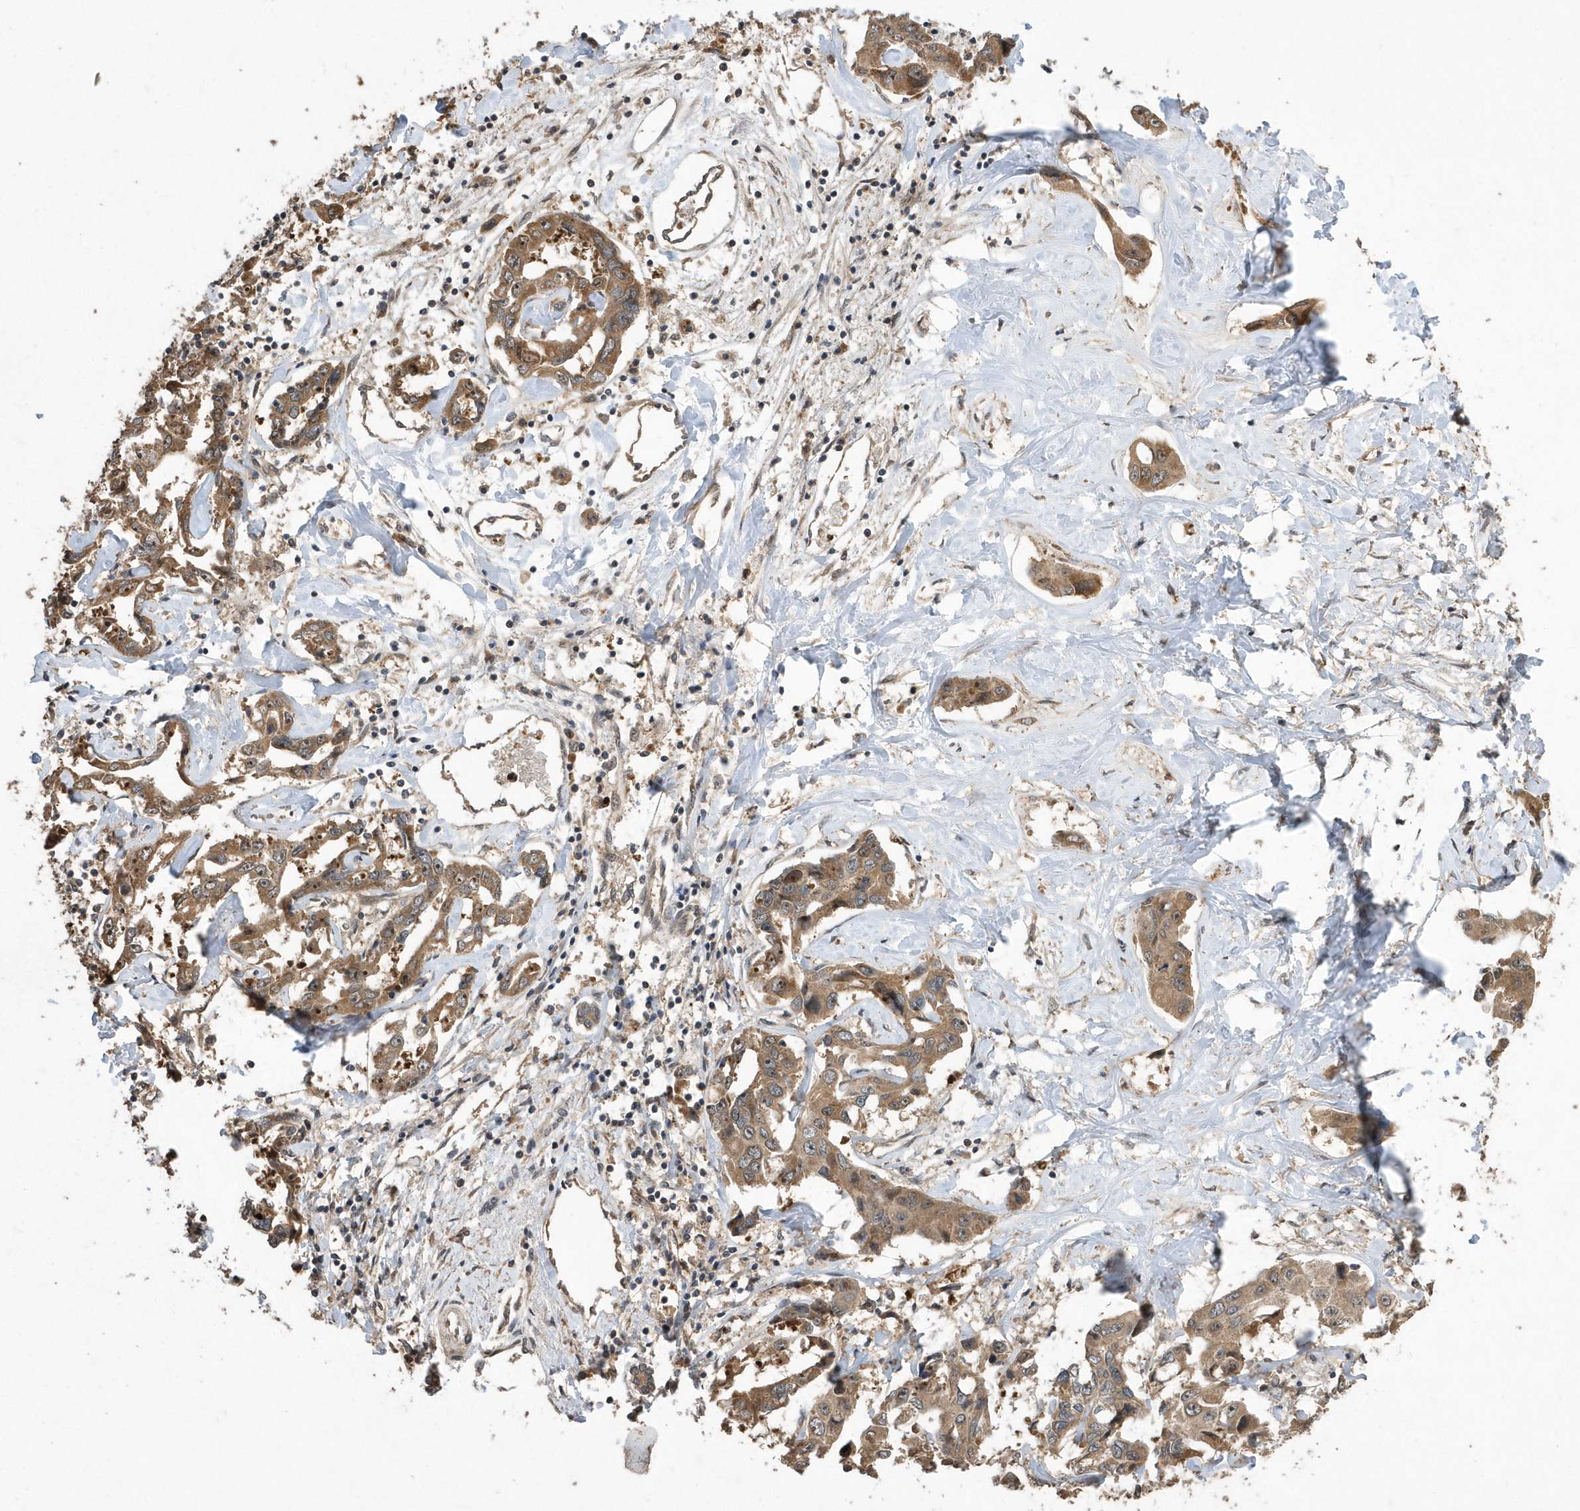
{"staining": {"intensity": "moderate", "quantity": ">75%", "location": "cytoplasmic/membranous"}, "tissue": "liver cancer", "cell_type": "Tumor cells", "image_type": "cancer", "snomed": [{"axis": "morphology", "description": "Cholangiocarcinoma"}, {"axis": "topography", "description": "Liver"}], "caption": "IHC (DAB) staining of human liver cancer shows moderate cytoplasmic/membranous protein expression in about >75% of tumor cells. (brown staining indicates protein expression, while blue staining denotes nuclei).", "gene": "WASHC5", "patient": {"sex": "male", "age": 59}}